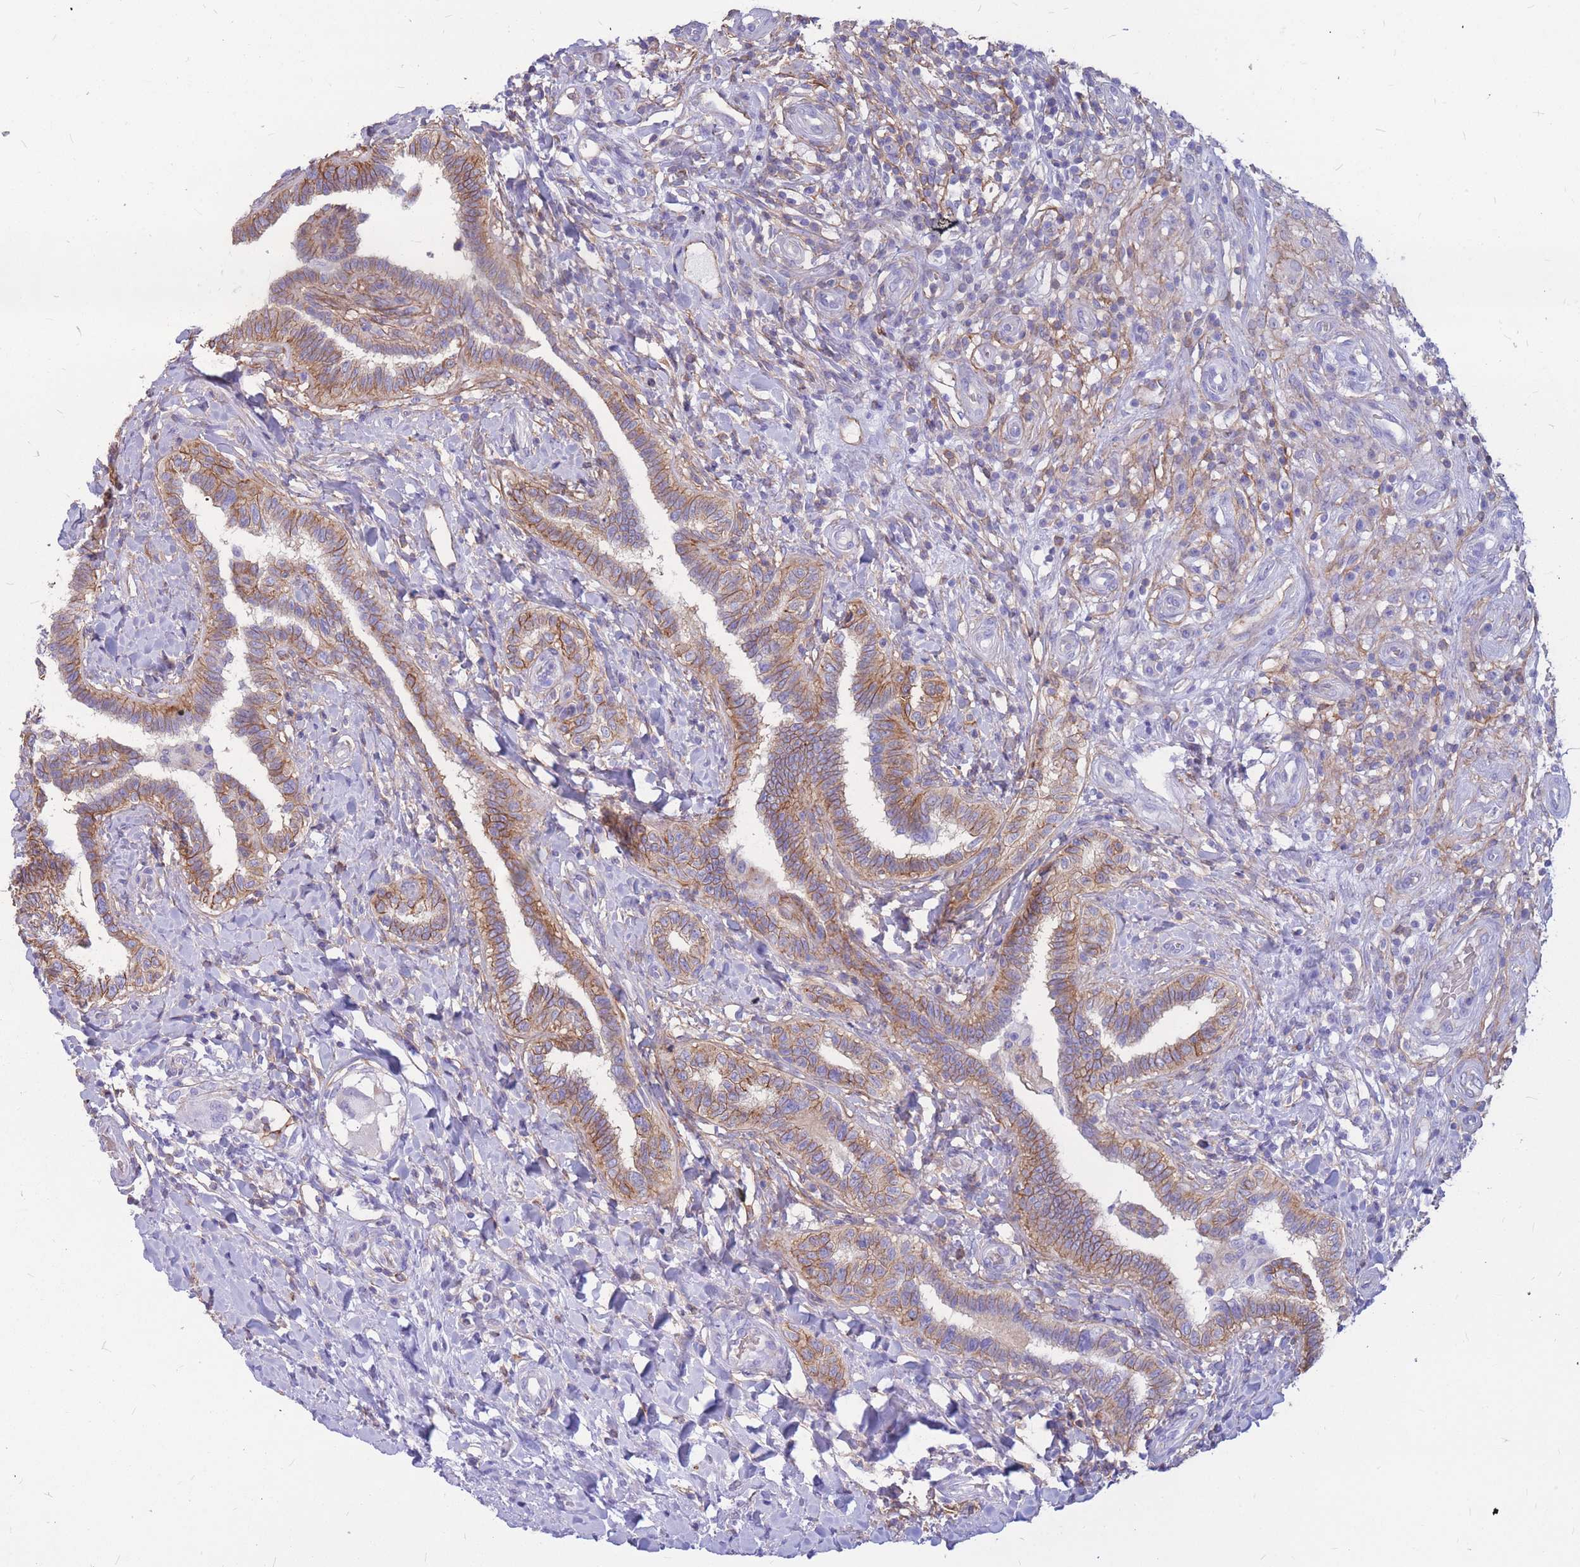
{"staining": {"intensity": "moderate", "quantity": ">75%", "location": "cytoplasmic/membranous"}, "tissue": "testis cancer", "cell_type": "Tumor cells", "image_type": "cancer", "snomed": [{"axis": "morphology", "description": "Seminoma, NOS"}, {"axis": "topography", "description": "Testis"}], "caption": "Tumor cells show medium levels of moderate cytoplasmic/membranous expression in about >75% of cells in human testis cancer (seminoma).", "gene": "ADD2", "patient": {"sex": "male", "age": 49}}